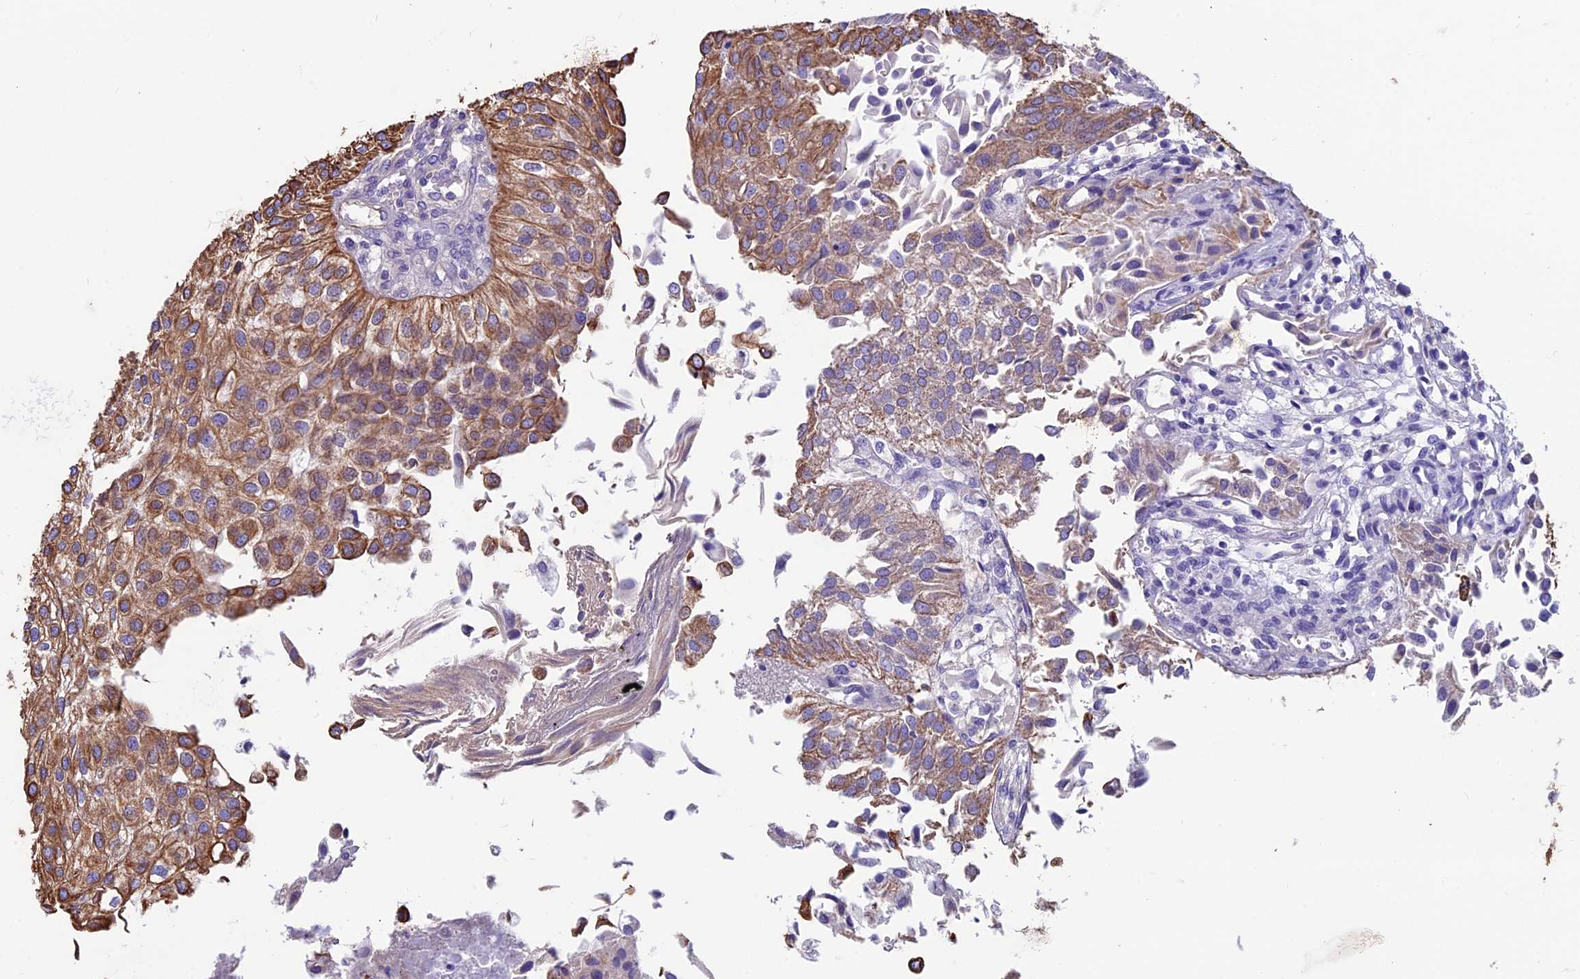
{"staining": {"intensity": "moderate", "quantity": "25%-75%", "location": "cytoplasmic/membranous"}, "tissue": "urothelial cancer", "cell_type": "Tumor cells", "image_type": "cancer", "snomed": [{"axis": "morphology", "description": "Urothelial carcinoma, Low grade"}, {"axis": "topography", "description": "Urinary bladder"}], "caption": "An image of urothelial cancer stained for a protein reveals moderate cytoplasmic/membranous brown staining in tumor cells.", "gene": "CDAN1", "patient": {"sex": "female", "age": 89}}